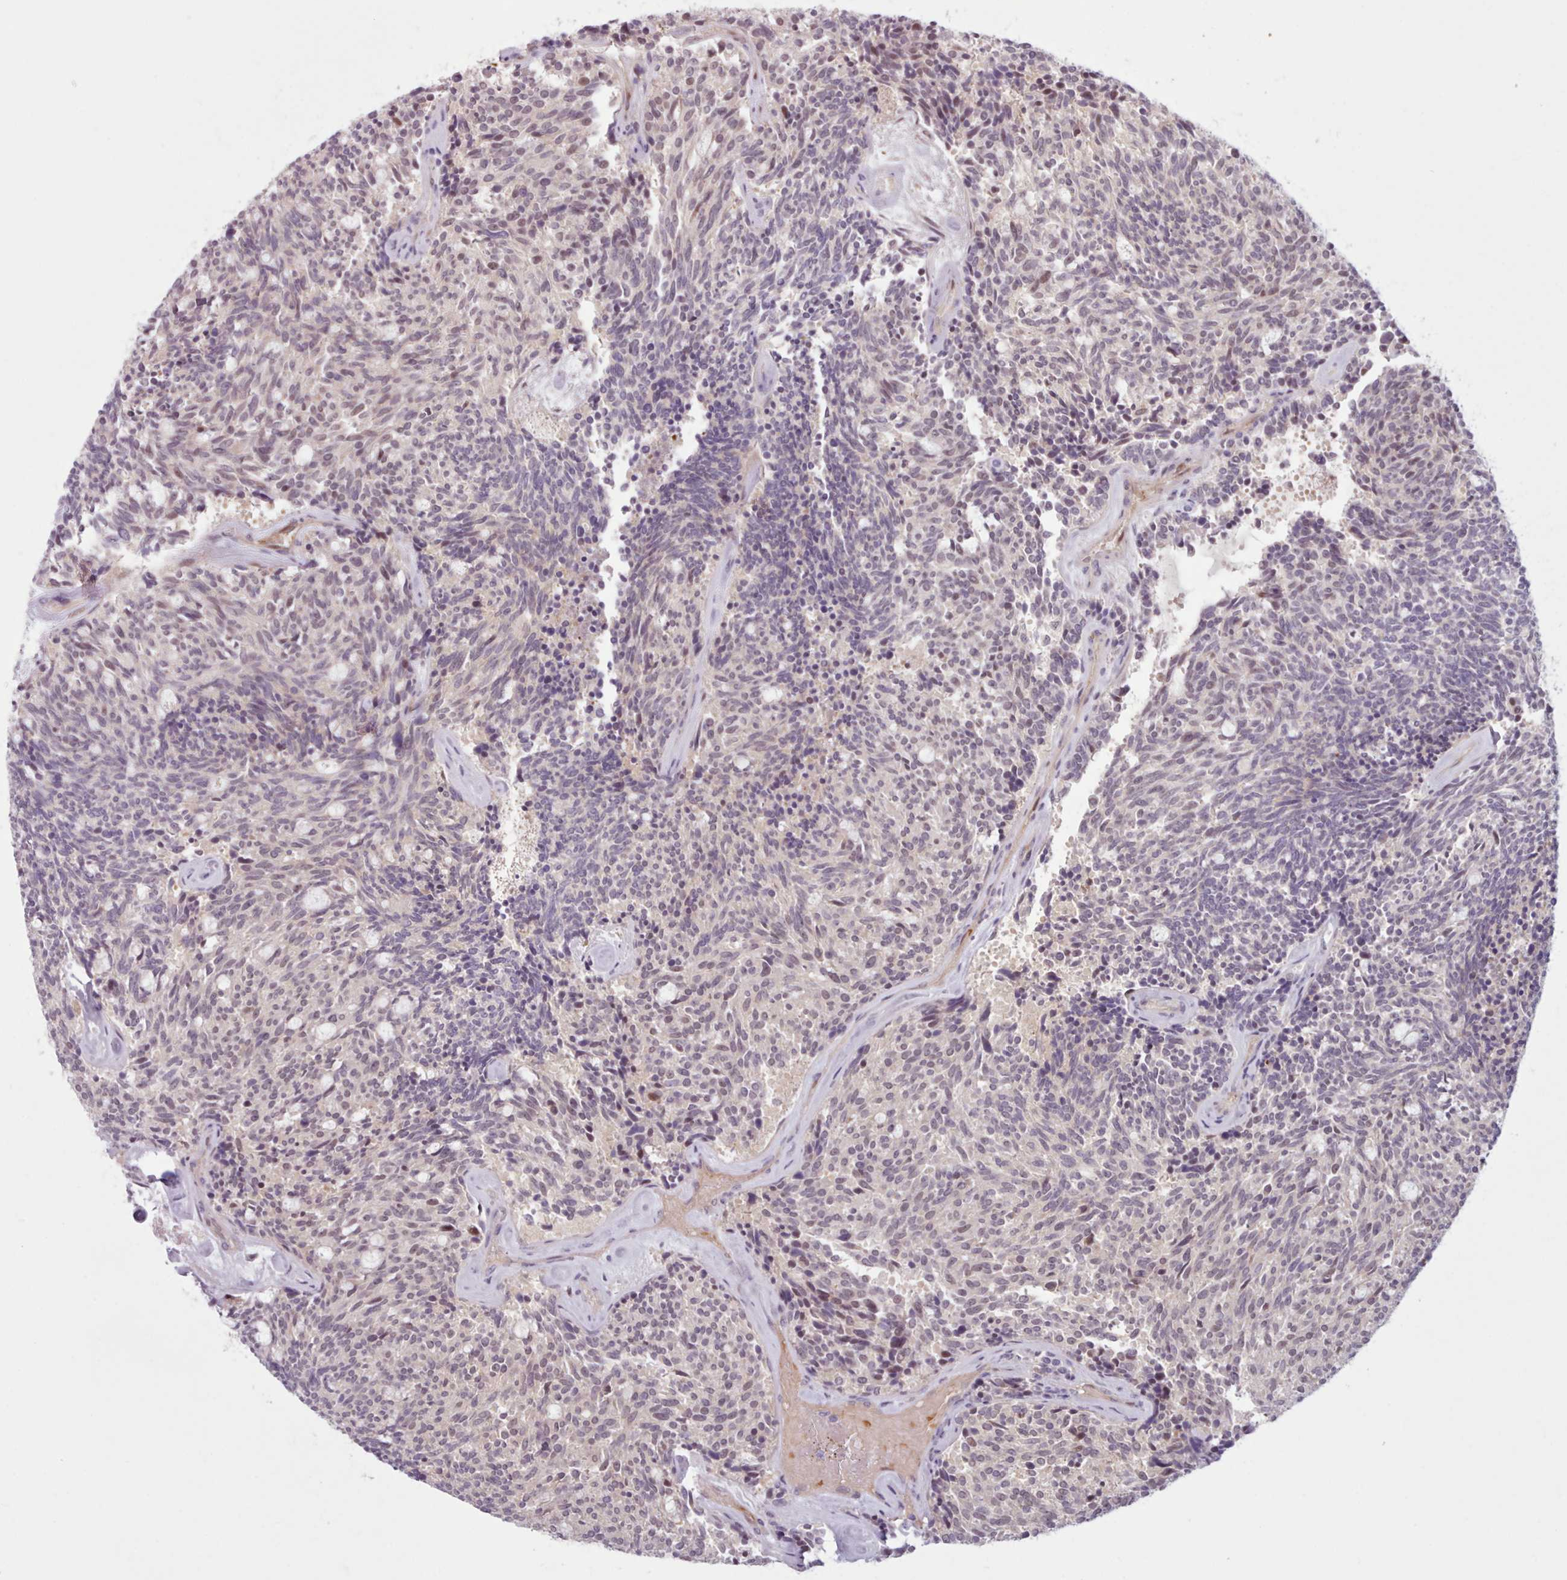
{"staining": {"intensity": "weak", "quantity": "25%-75%", "location": "nuclear"}, "tissue": "carcinoid", "cell_type": "Tumor cells", "image_type": "cancer", "snomed": [{"axis": "morphology", "description": "Carcinoid, malignant, NOS"}, {"axis": "topography", "description": "Pancreas"}], "caption": "Immunohistochemical staining of human malignant carcinoid demonstrates weak nuclear protein staining in approximately 25%-75% of tumor cells. The staining was performed using DAB (3,3'-diaminobenzidine), with brown indicating positive protein expression. Nuclei are stained blue with hematoxylin.", "gene": "KBTBD7", "patient": {"sex": "female", "age": 54}}